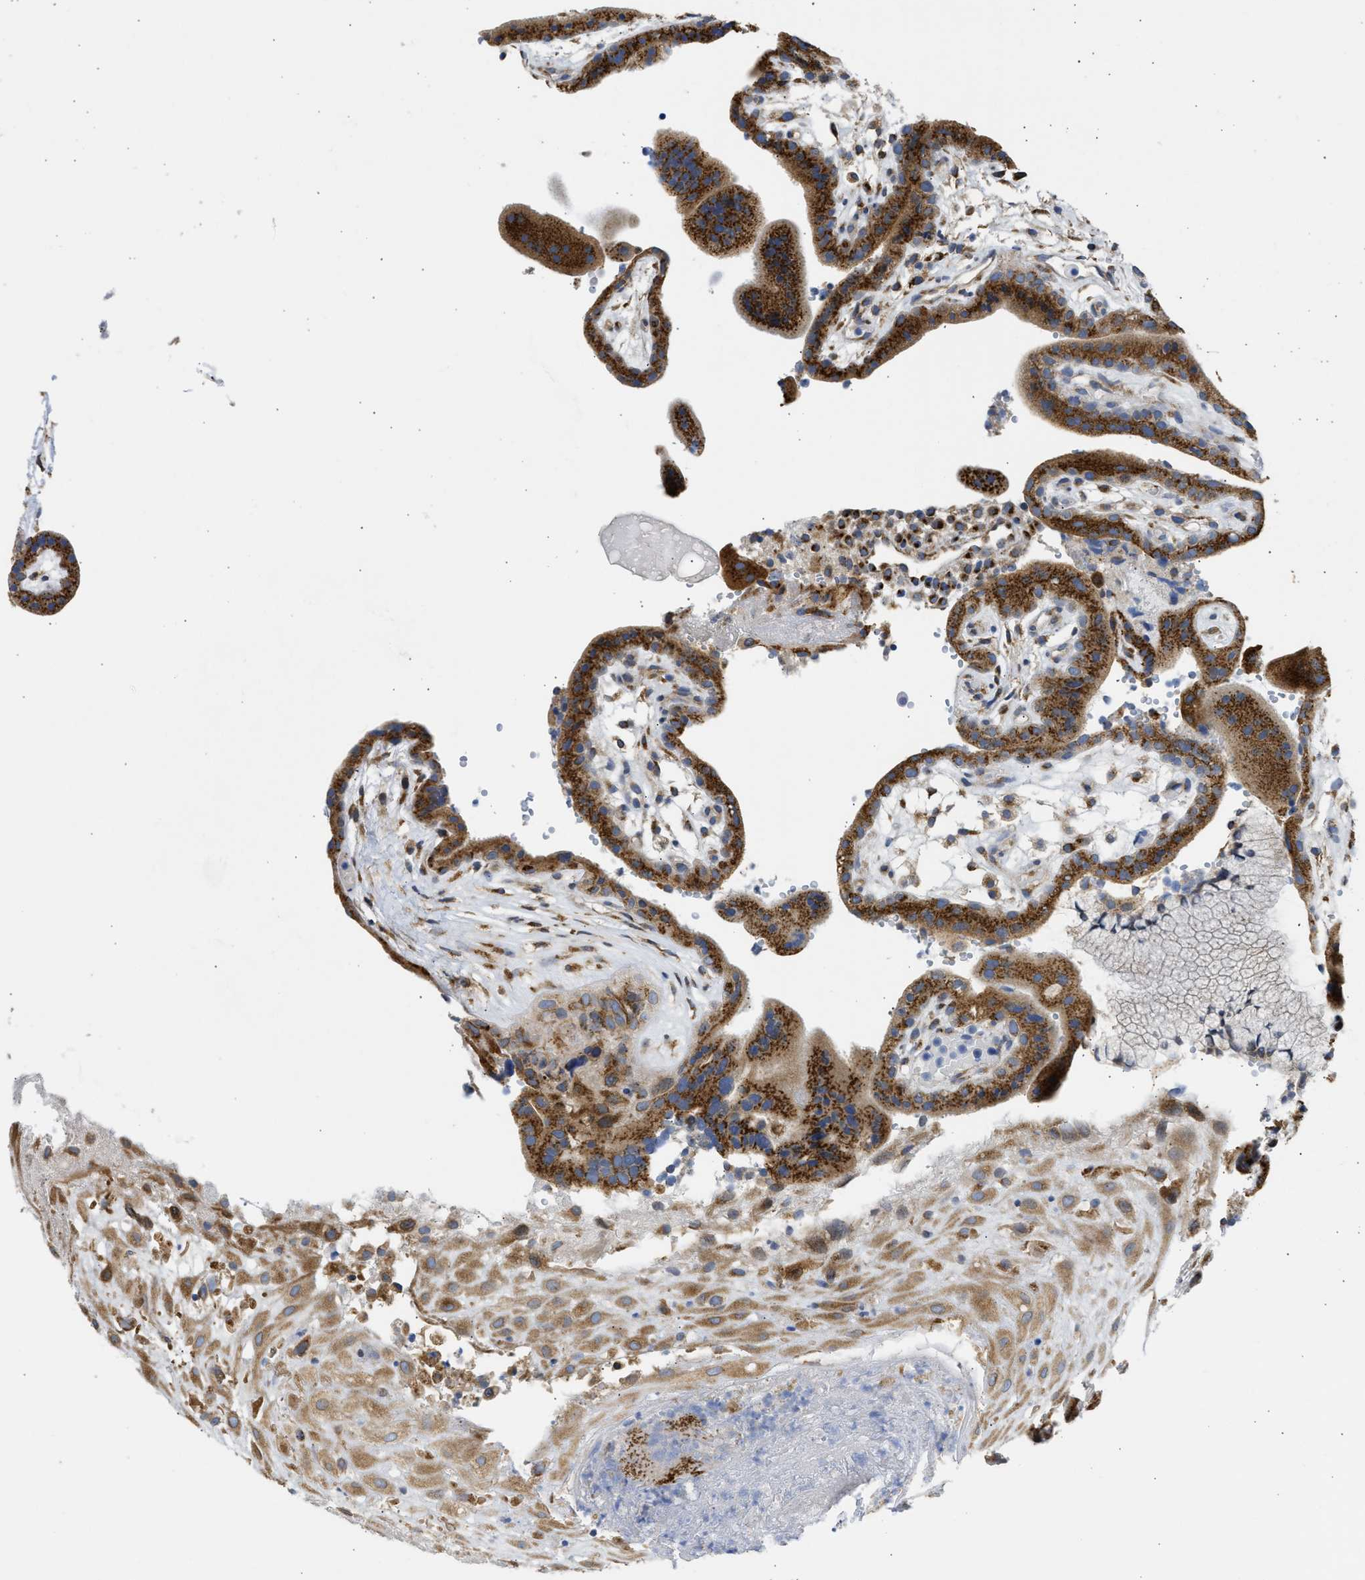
{"staining": {"intensity": "moderate", "quantity": ">75%", "location": "cytoplasmic/membranous"}, "tissue": "placenta", "cell_type": "Decidual cells", "image_type": "normal", "snomed": [{"axis": "morphology", "description": "Normal tissue, NOS"}, {"axis": "topography", "description": "Placenta"}], "caption": "IHC (DAB (3,3'-diaminobenzidine)) staining of benign human placenta demonstrates moderate cytoplasmic/membranous protein expression in about >75% of decidual cells.", "gene": "TMED1", "patient": {"sex": "female", "age": 18}}